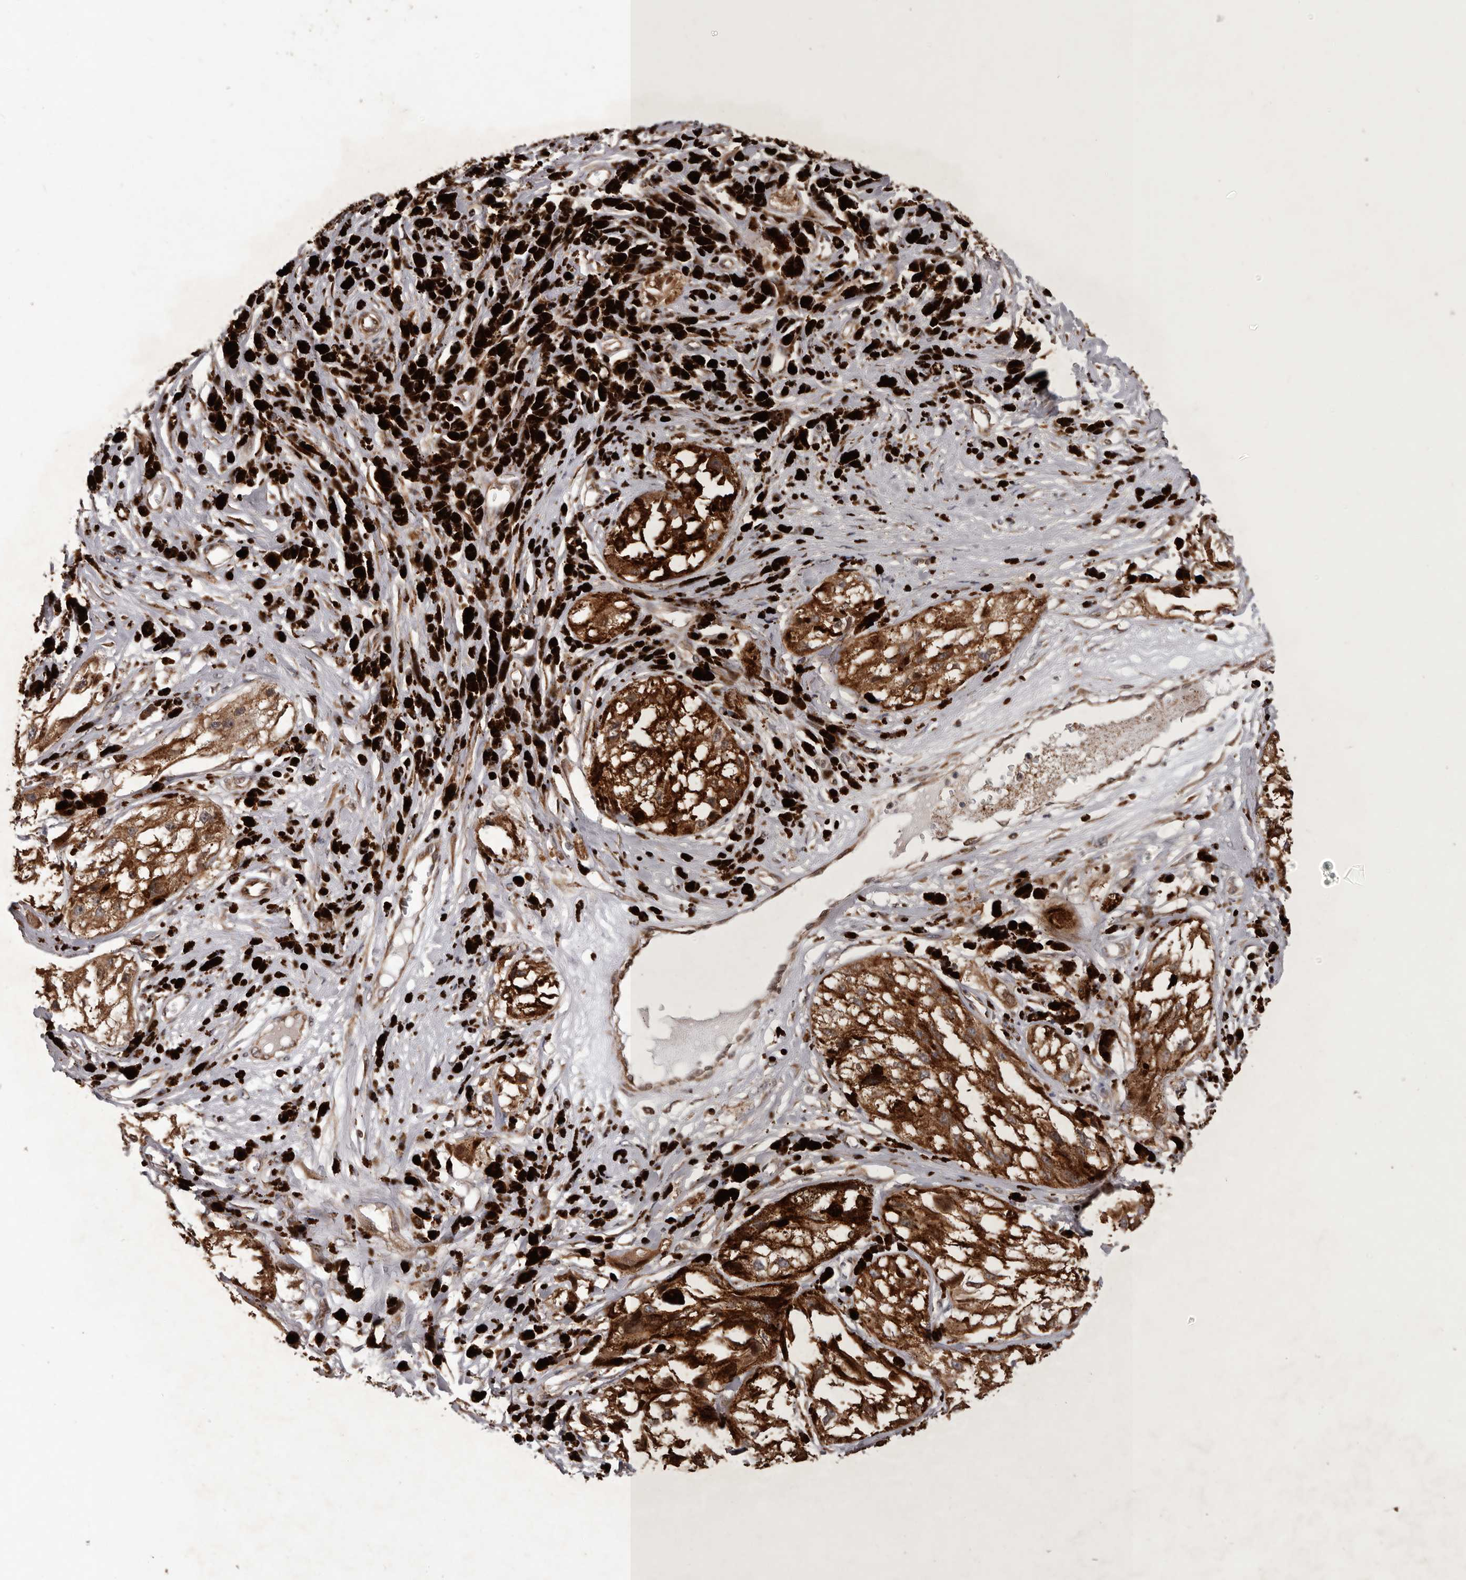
{"staining": {"intensity": "strong", "quantity": ">75%", "location": "cytoplasmic/membranous"}, "tissue": "melanoma", "cell_type": "Tumor cells", "image_type": "cancer", "snomed": [{"axis": "morphology", "description": "Malignant melanoma, NOS"}, {"axis": "topography", "description": "Skin"}], "caption": "Protein expression analysis of malignant melanoma demonstrates strong cytoplasmic/membranous positivity in about >75% of tumor cells.", "gene": "GADD45B", "patient": {"sex": "male", "age": 88}}